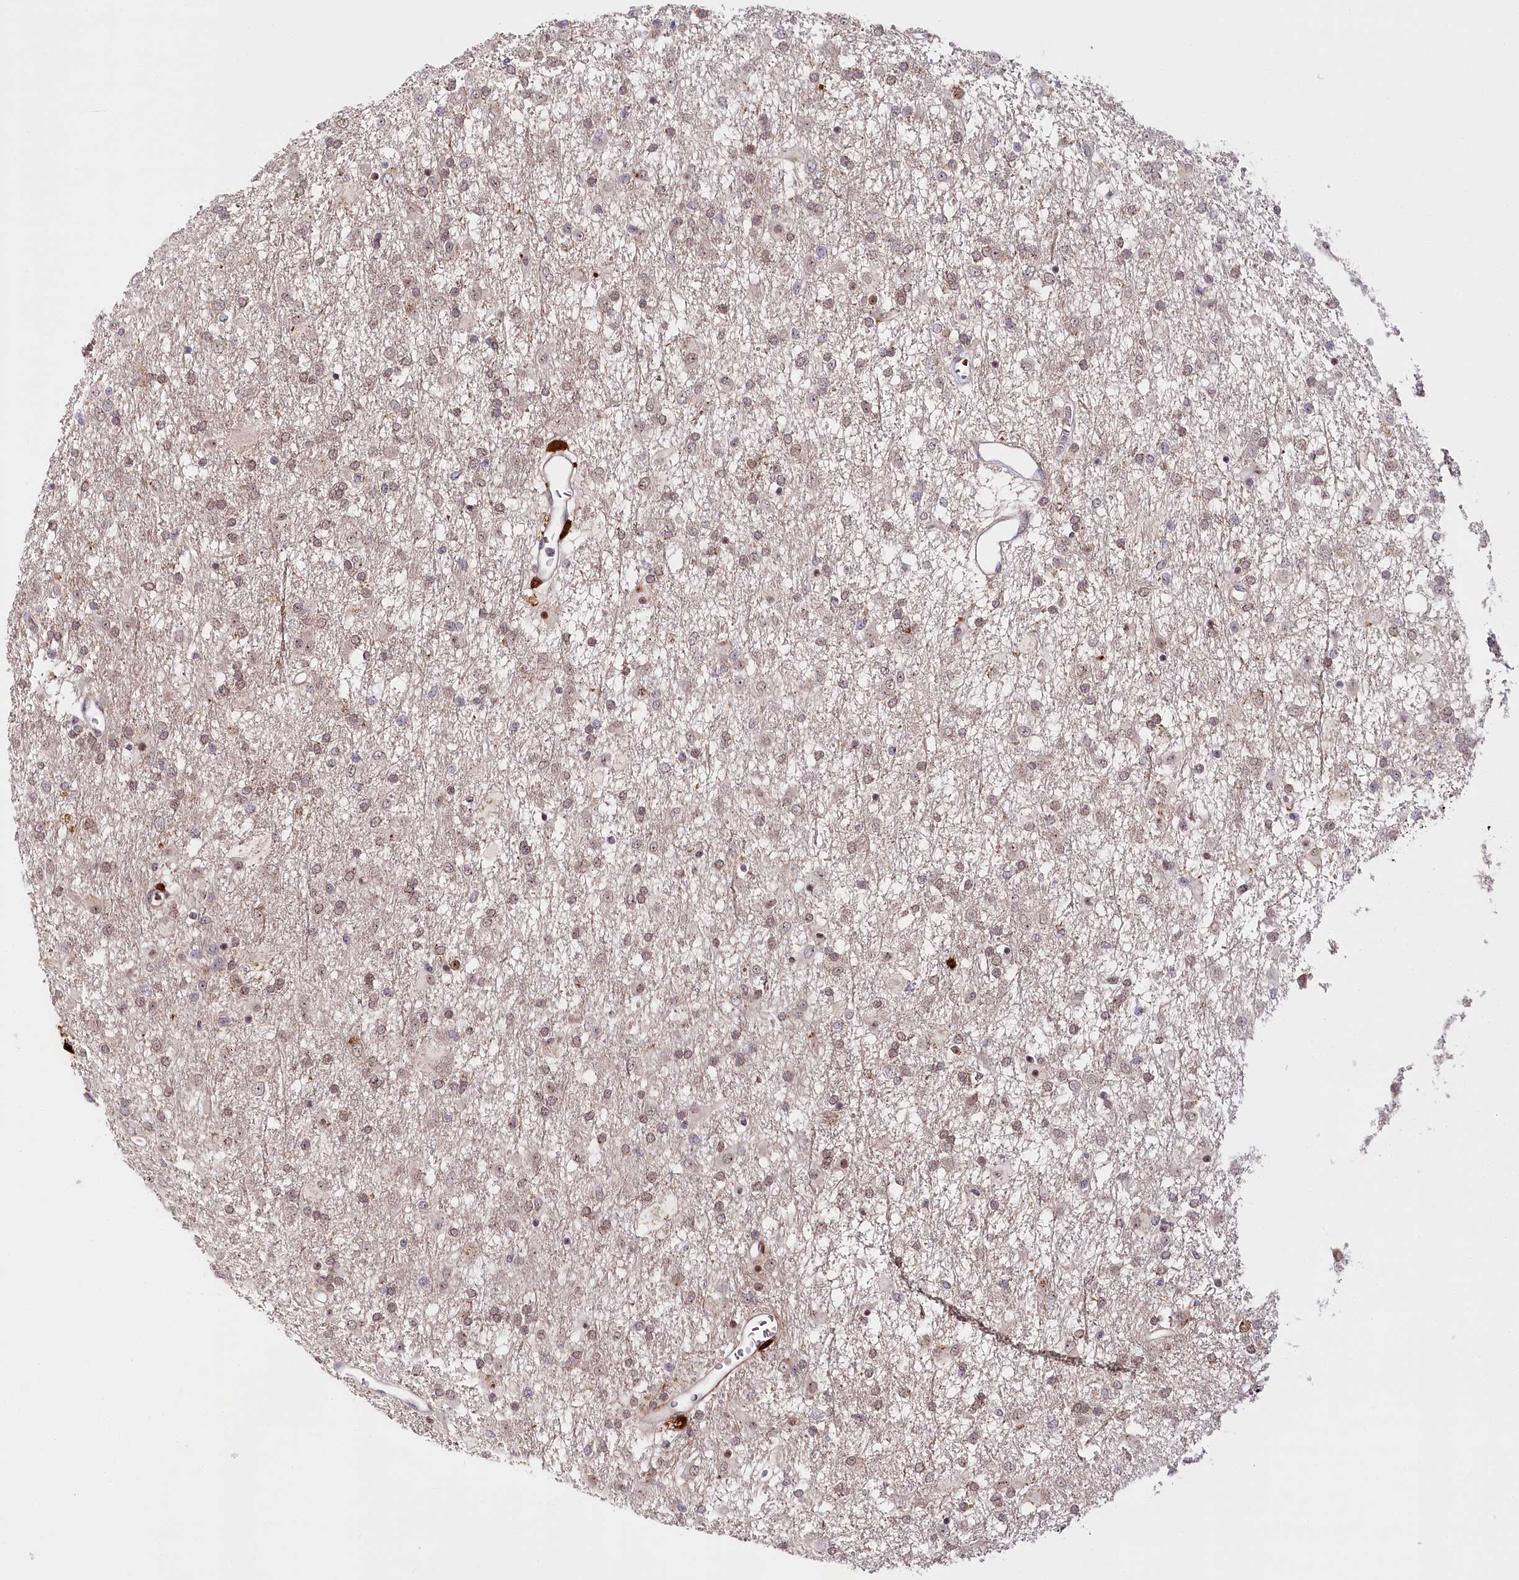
{"staining": {"intensity": "weak", "quantity": "25%-75%", "location": "nuclear"}, "tissue": "glioma", "cell_type": "Tumor cells", "image_type": "cancer", "snomed": [{"axis": "morphology", "description": "Glioma, malignant, Low grade"}, {"axis": "topography", "description": "Brain"}], "caption": "Malignant low-grade glioma stained with a brown dye displays weak nuclear positive staining in about 25%-75% of tumor cells.", "gene": "WDR36", "patient": {"sex": "male", "age": 65}}